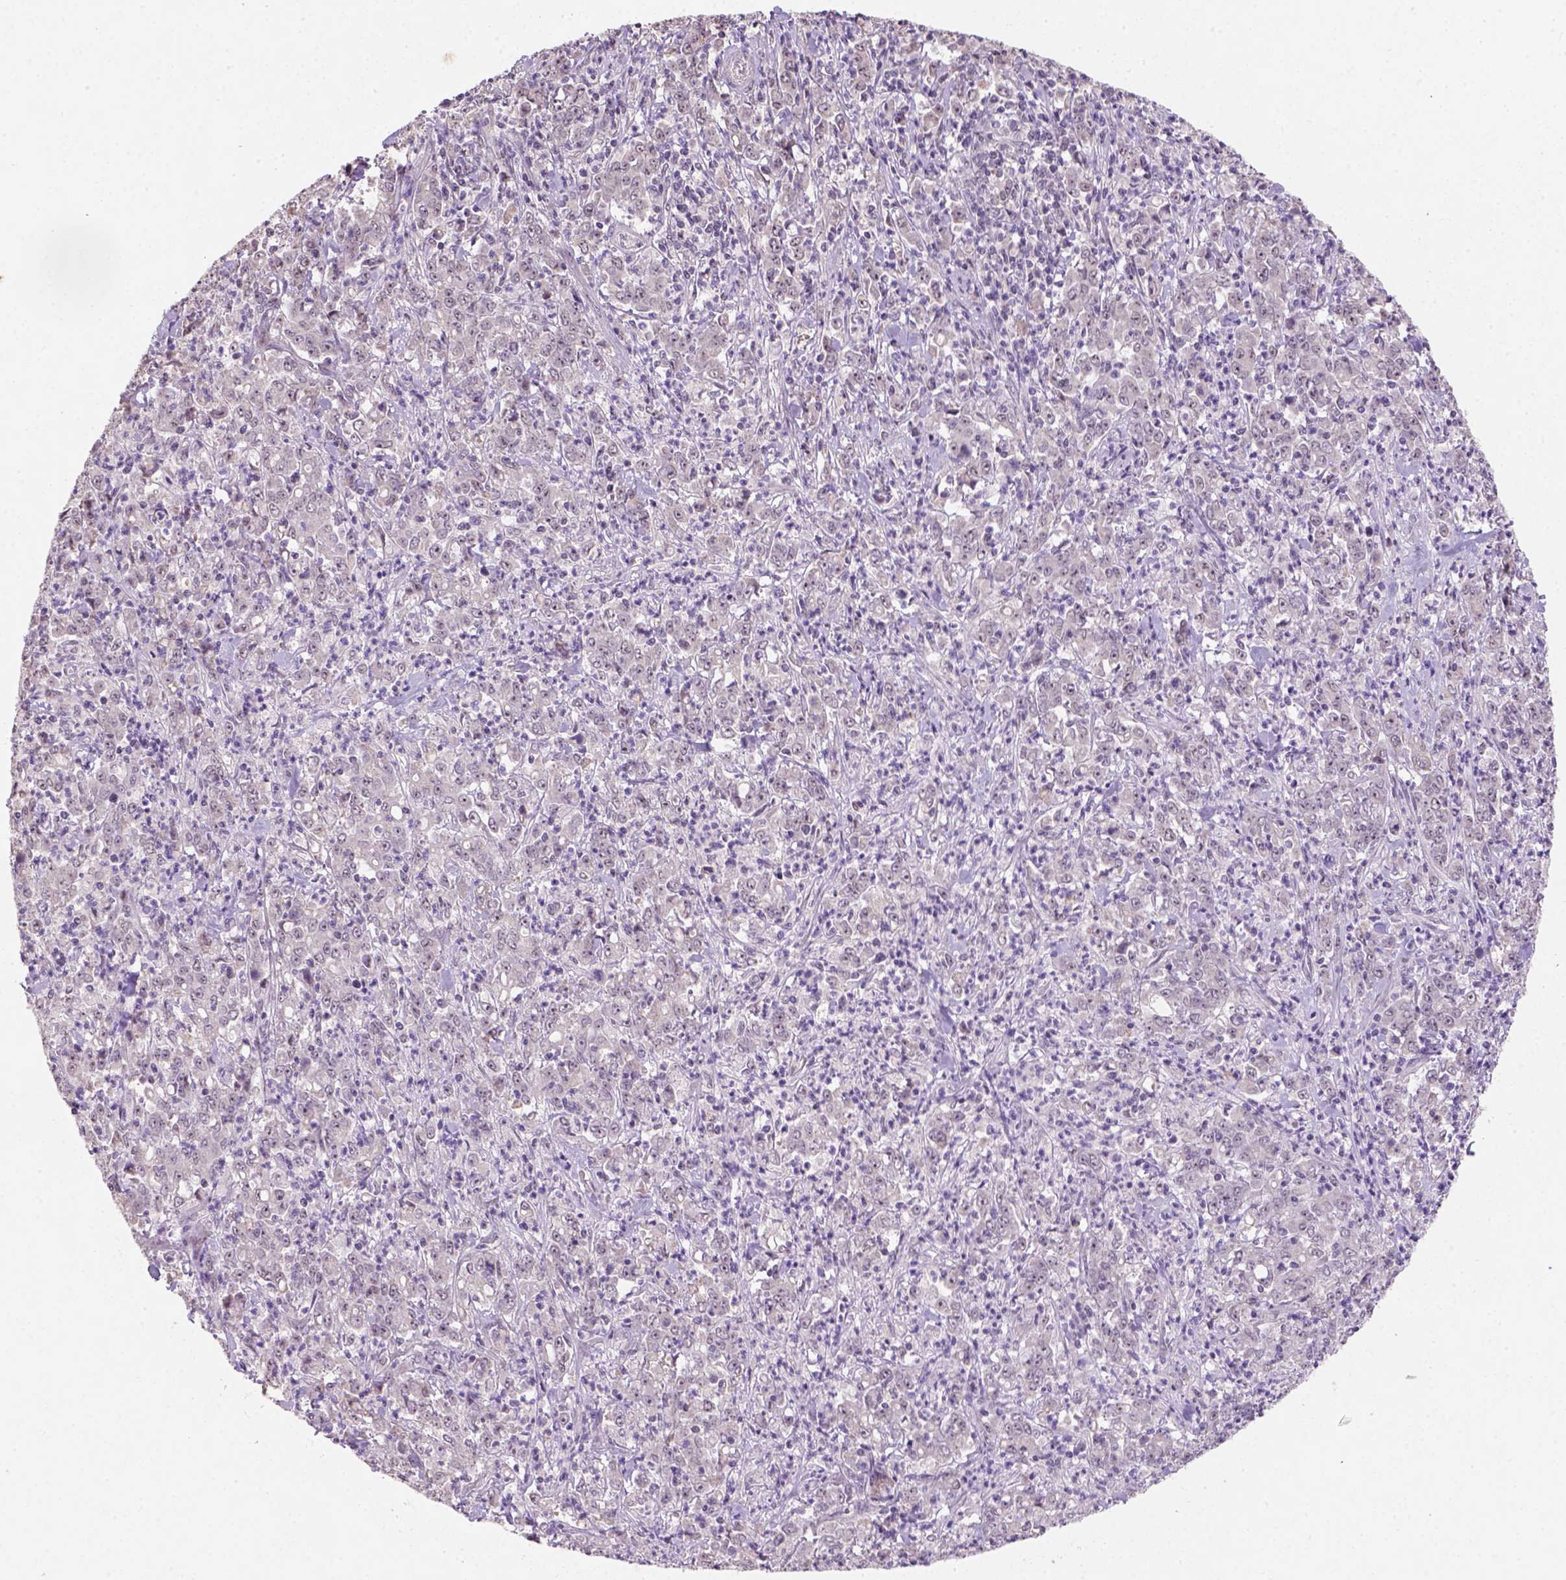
{"staining": {"intensity": "moderate", "quantity": "<25%", "location": "nuclear"}, "tissue": "stomach cancer", "cell_type": "Tumor cells", "image_type": "cancer", "snomed": [{"axis": "morphology", "description": "Adenocarcinoma, NOS"}, {"axis": "topography", "description": "Stomach, lower"}], "caption": "This photomicrograph reveals adenocarcinoma (stomach) stained with IHC to label a protein in brown. The nuclear of tumor cells show moderate positivity for the protein. Nuclei are counter-stained blue.", "gene": "DDX50", "patient": {"sex": "female", "age": 71}}